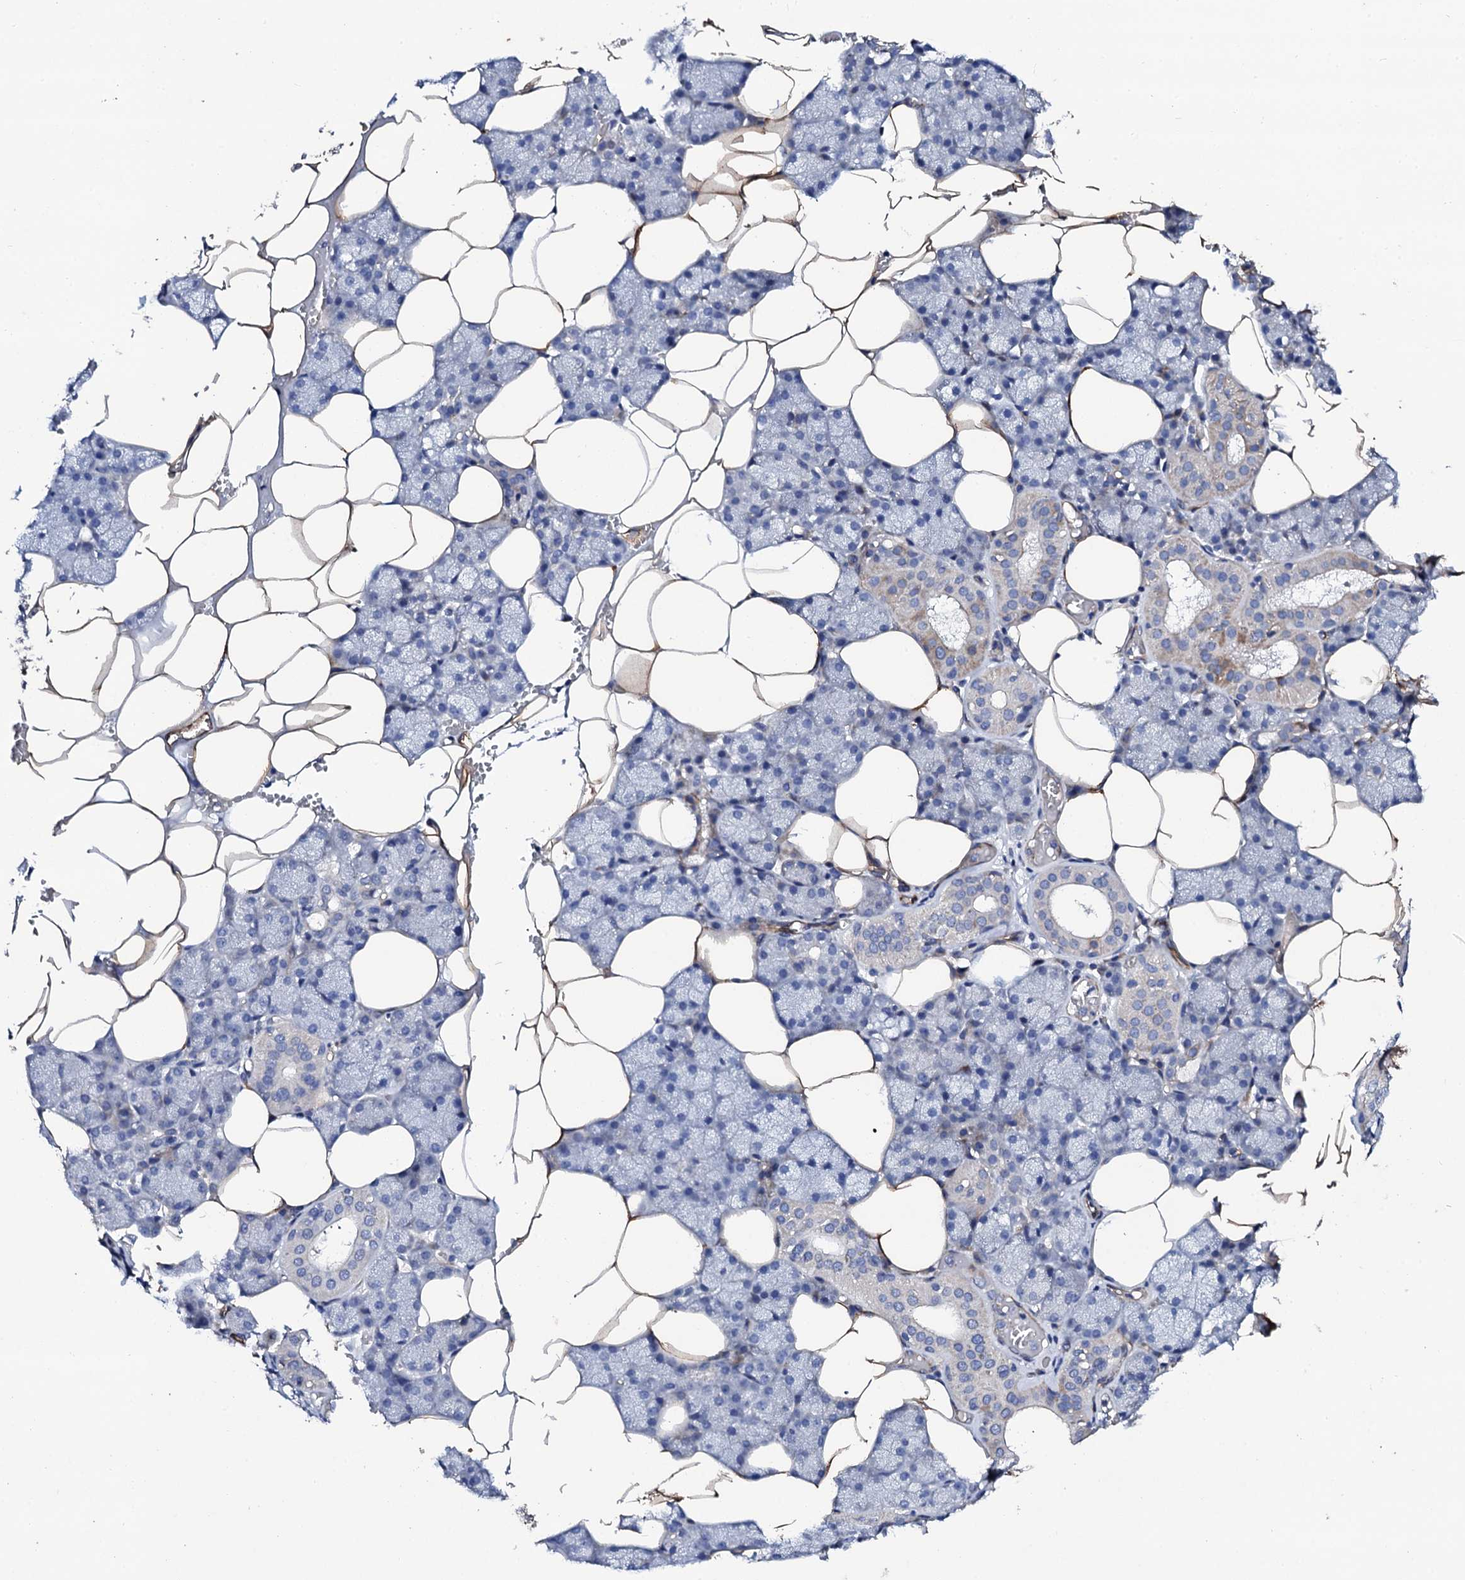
{"staining": {"intensity": "weak", "quantity": "<25%", "location": "cytoplasmic/membranous"}, "tissue": "salivary gland", "cell_type": "Glandular cells", "image_type": "normal", "snomed": [{"axis": "morphology", "description": "Normal tissue, NOS"}, {"axis": "topography", "description": "Salivary gland"}], "caption": "Immunohistochemistry of unremarkable salivary gland demonstrates no staining in glandular cells. The staining is performed using DAB brown chromogen with nuclei counter-stained in using hematoxylin.", "gene": "DBX1", "patient": {"sex": "male", "age": 62}}